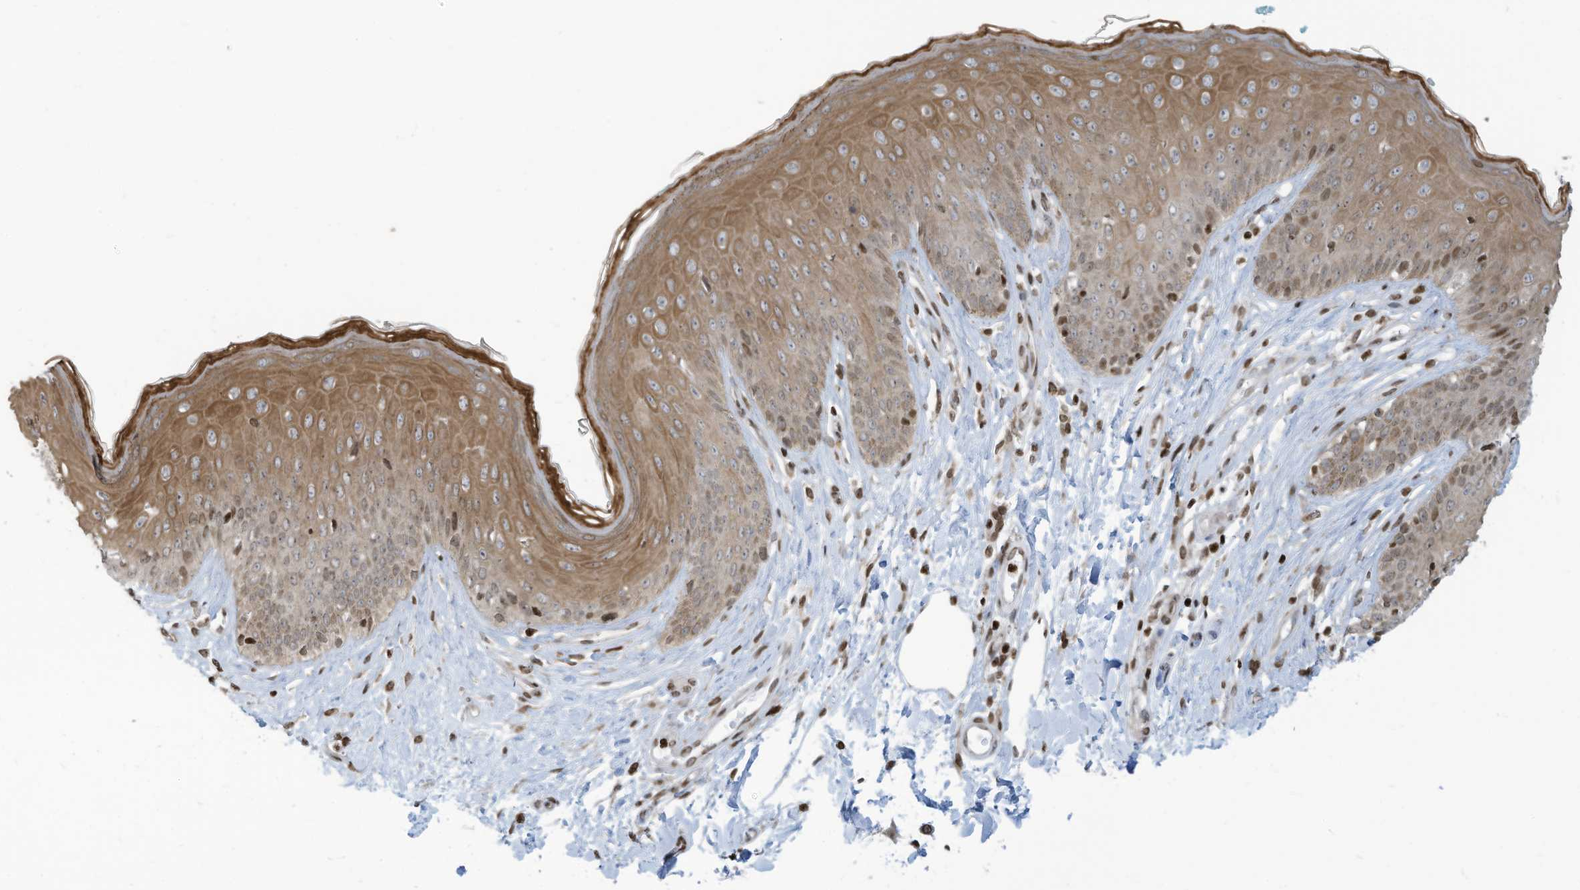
{"staining": {"intensity": "moderate", "quantity": ">75%", "location": "cytoplasmic/membranous,nuclear"}, "tissue": "skin", "cell_type": "Epidermal cells", "image_type": "normal", "snomed": [{"axis": "morphology", "description": "Normal tissue, NOS"}, {"axis": "morphology", "description": "Squamous cell carcinoma, NOS"}, {"axis": "topography", "description": "Vulva"}], "caption": "The histopathology image demonstrates immunohistochemical staining of benign skin. There is moderate cytoplasmic/membranous,nuclear staining is identified in approximately >75% of epidermal cells.", "gene": "ADI1", "patient": {"sex": "female", "age": 85}}